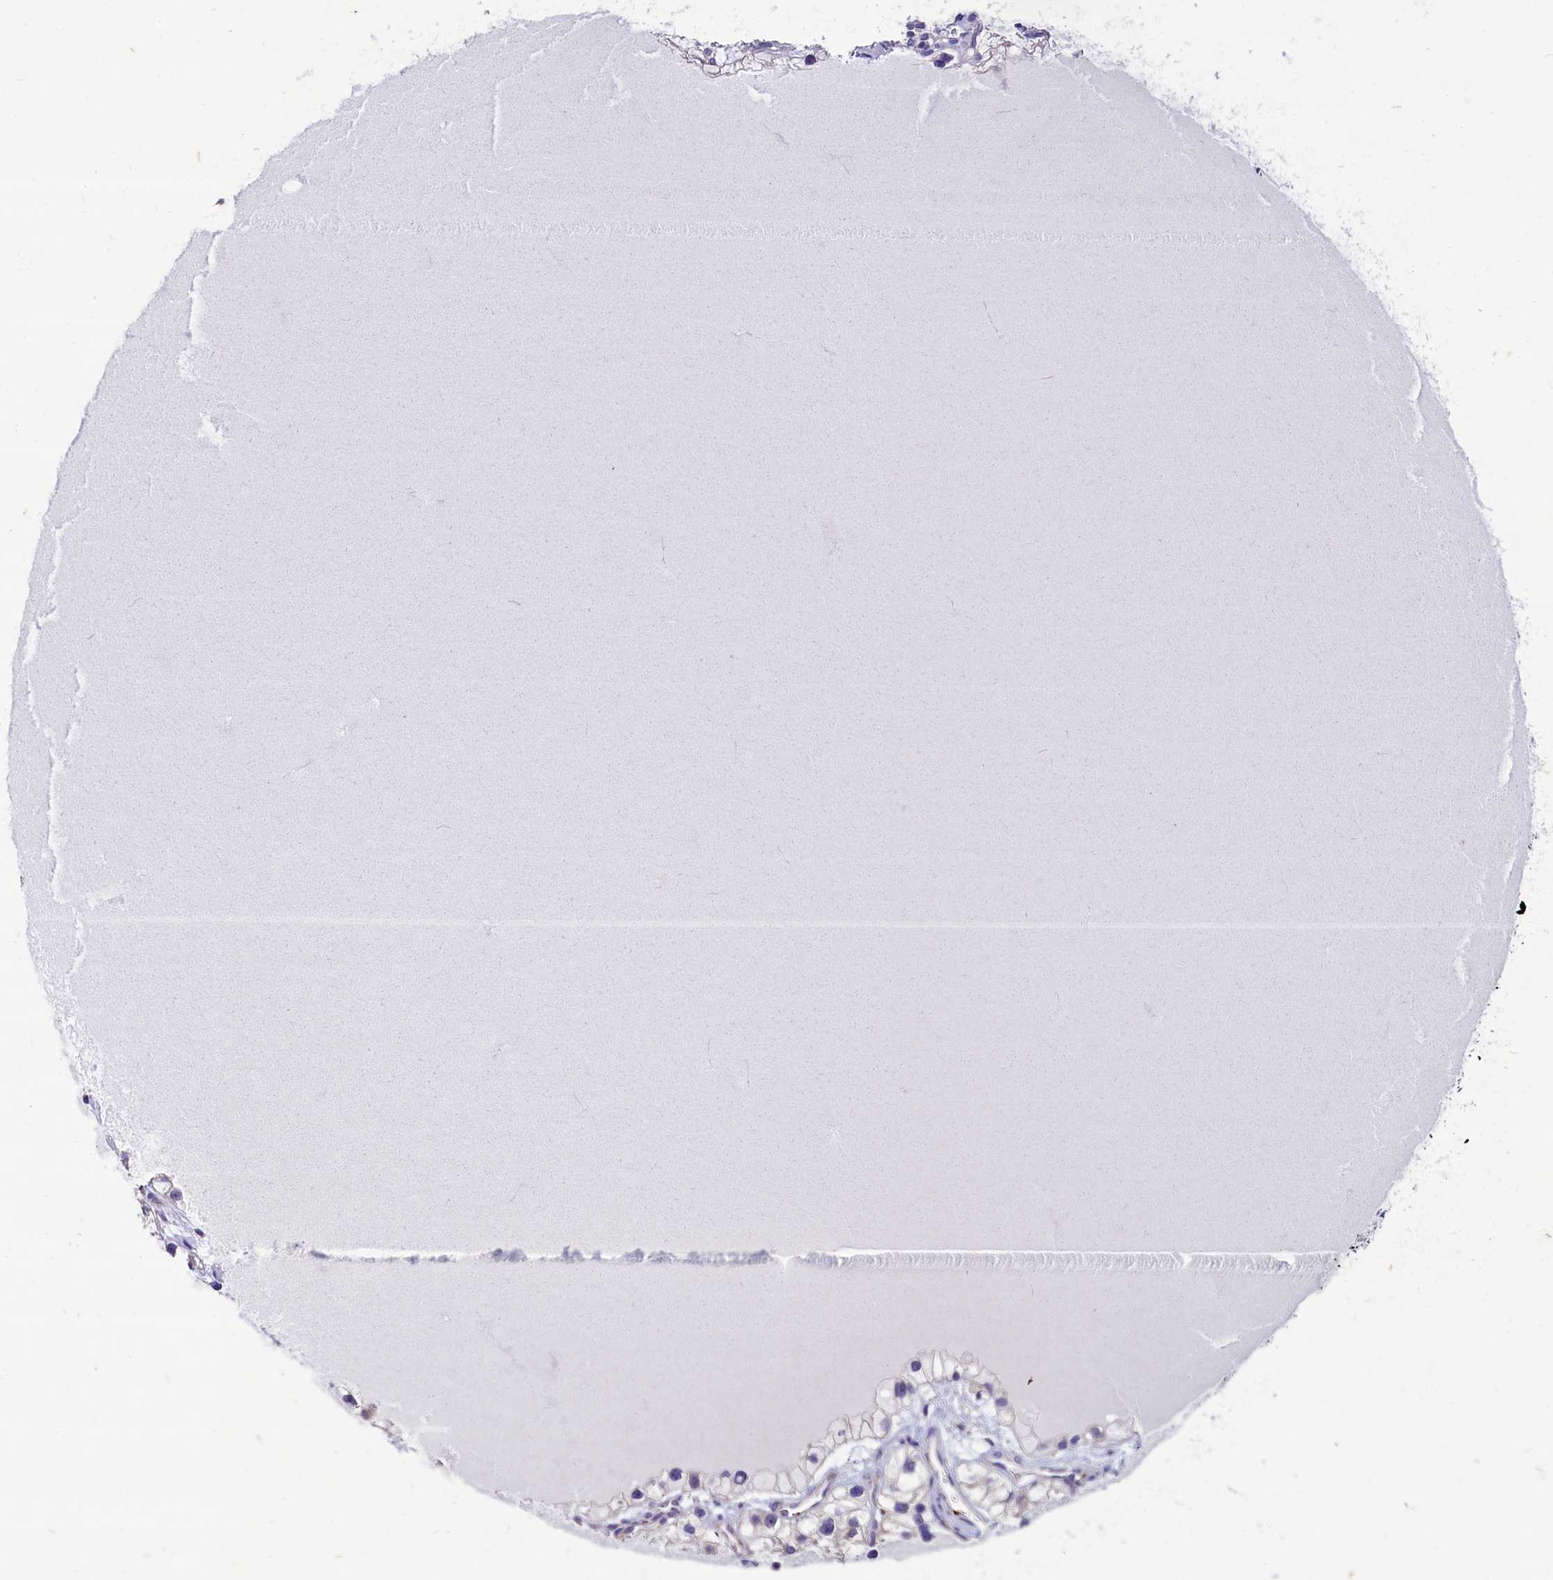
{"staining": {"intensity": "negative", "quantity": "none", "location": "none"}, "tissue": "renal cancer", "cell_type": "Tumor cells", "image_type": "cancer", "snomed": [{"axis": "morphology", "description": "Adenocarcinoma, NOS"}, {"axis": "topography", "description": "Kidney"}], "caption": "Immunohistochemistry photomicrograph of human renal cancer (adenocarcinoma) stained for a protein (brown), which displays no positivity in tumor cells.", "gene": "SCD5", "patient": {"sex": "female", "age": 57}}